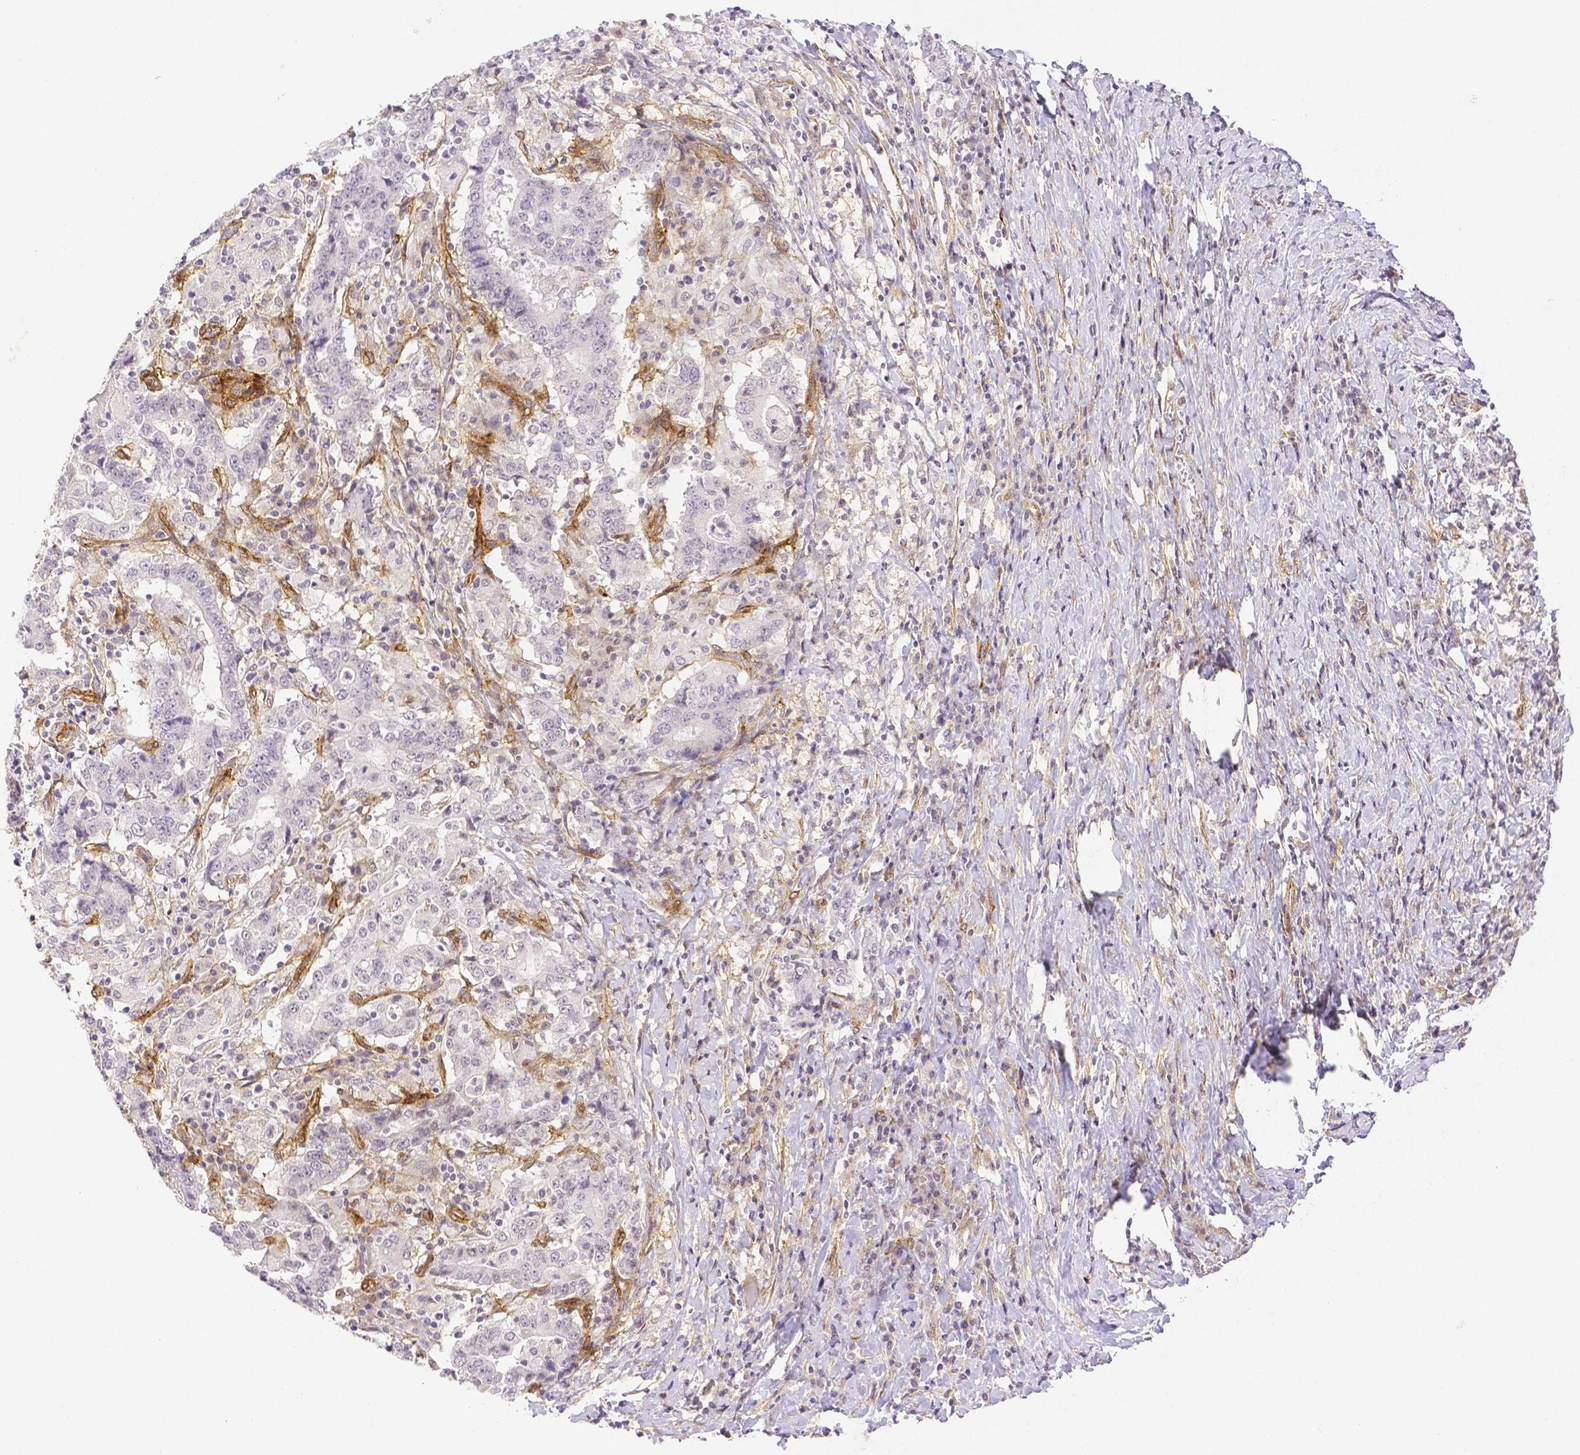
{"staining": {"intensity": "negative", "quantity": "none", "location": "none"}, "tissue": "stomach cancer", "cell_type": "Tumor cells", "image_type": "cancer", "snomed": [{"axis": "morphology", "description": "Normal tissue, NOS"}, {"axis": "morphology", "description": "Adenocarcinoma, NOS"}, {"axis": "topography", "description": "Stomach, upper"}, {"axis": "topography", "description": "Stomach"}], "caption": "A photomicrograph of stomach cancer (adenocarcinoma) stained for a protein demonstrates no brown staining in tumor cells.", "gene": "THY1", "patient": {"sex": "male", "age": 59}}